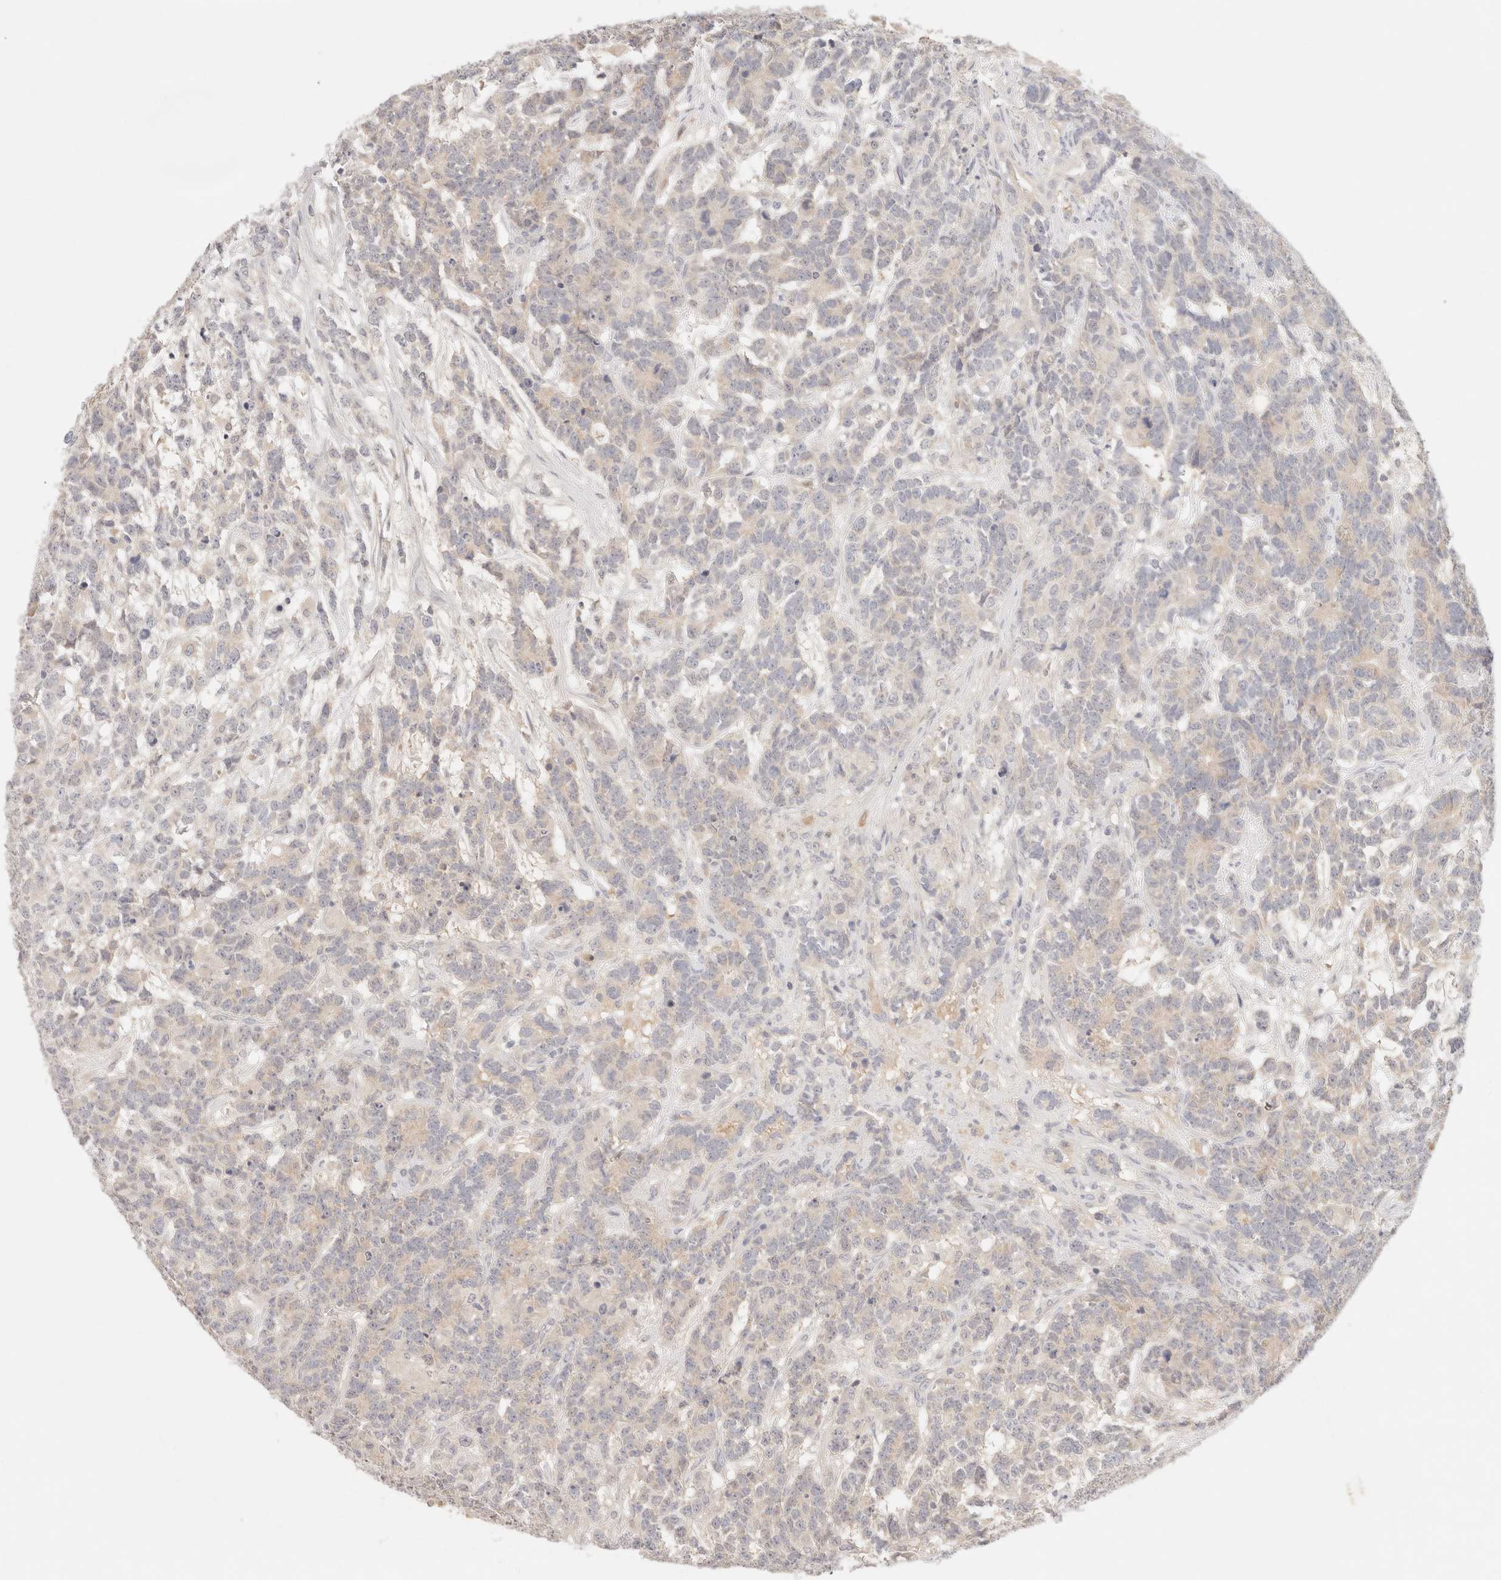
{"staining": {"intensity": "weak", "quantity": "<25%", "location": "cytoplasmic/membranous"}, "tissue": "testis cancer", "cell_type": "Tumor cells", "image_type": "cancer", "snomed": [{"axis": "morphology", "description": "Carcinoma, Embryonal, NOS"}, {"axis": "topography", "description": "Testis"}], "caption": "DAB immunohistochemical staining of testis cancer shows no significant positivity in tumor cells.", "gene": "SPHK1", "patient": {"sex": "male", "age": 26}}